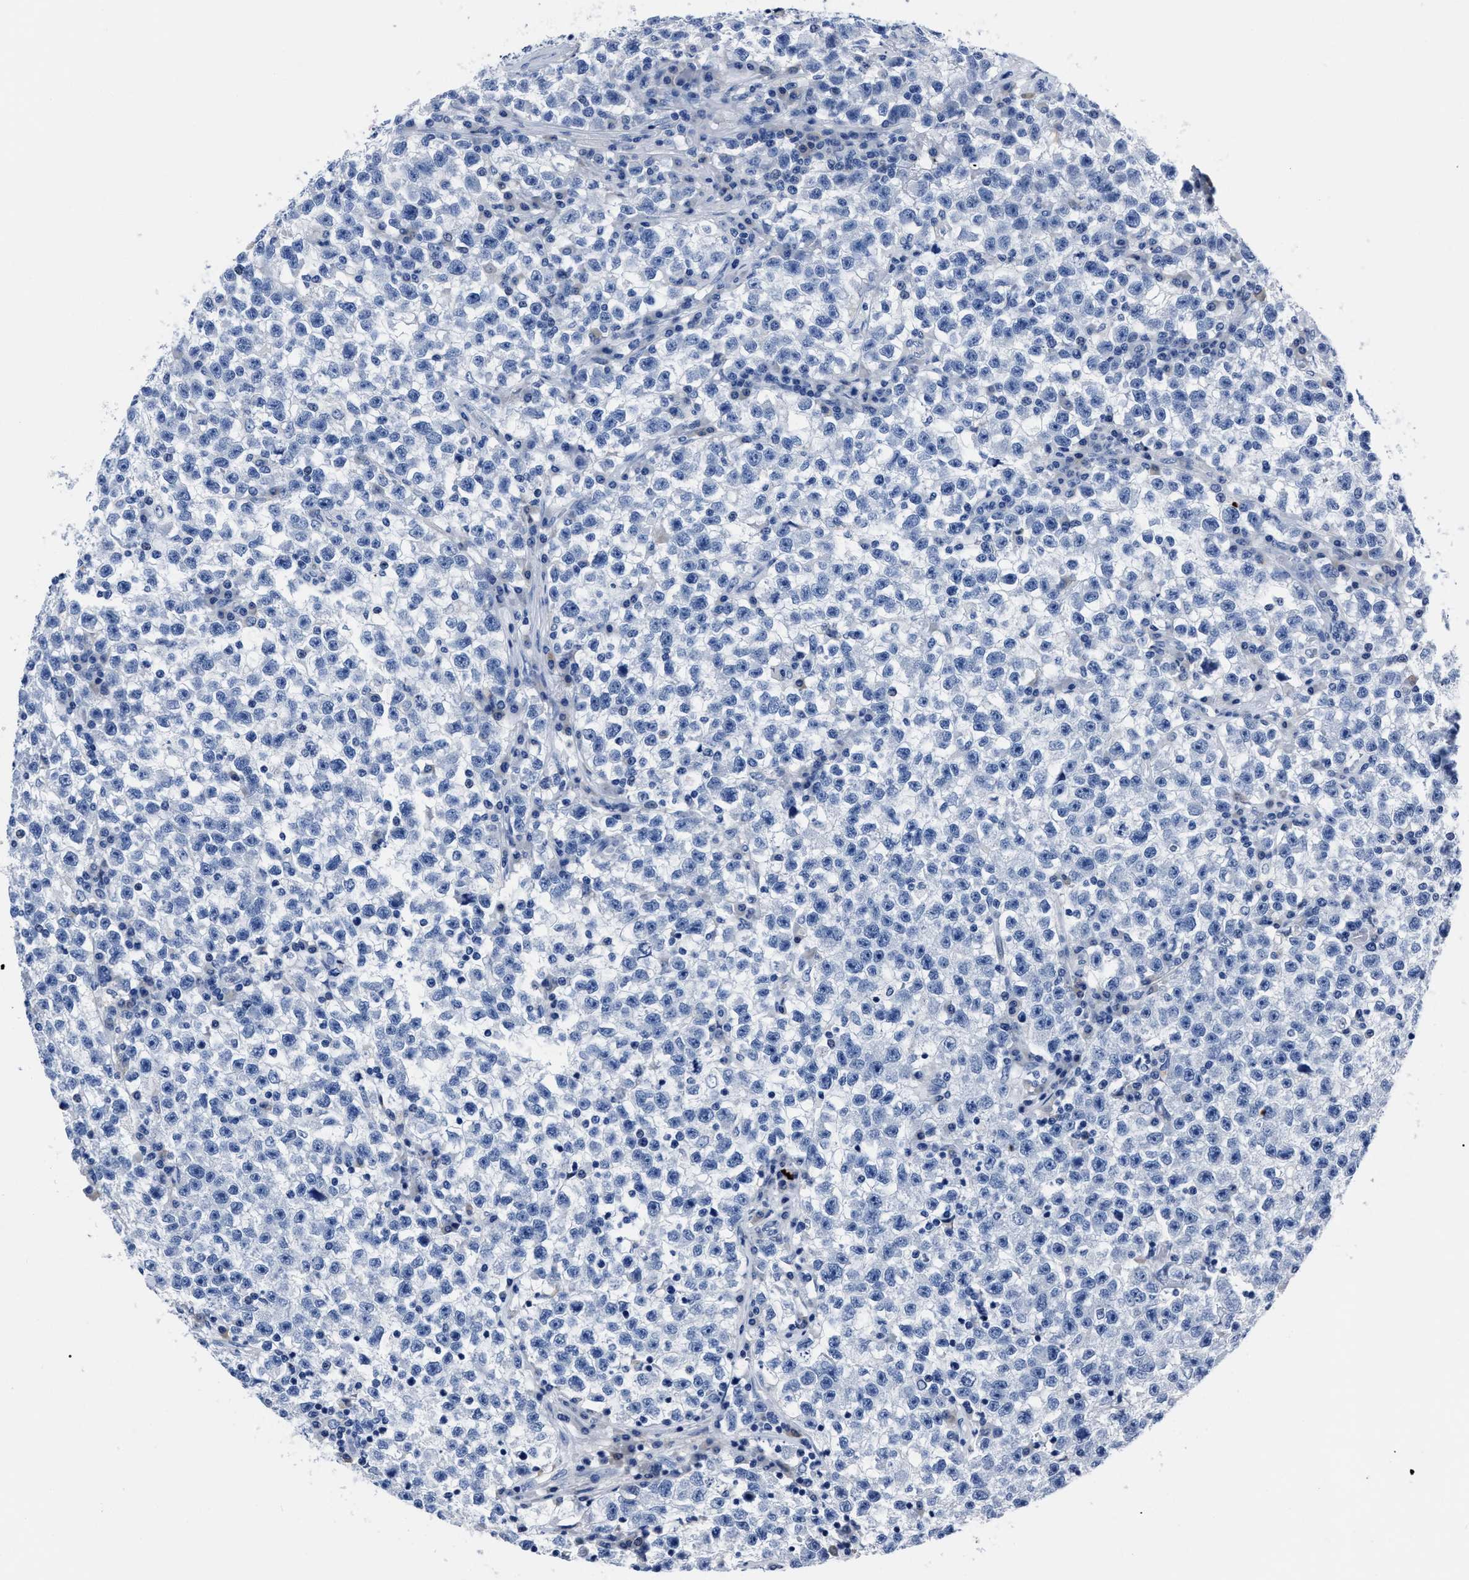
{"staining": {"intensity": "negative", "quantity": "none", "location": "none"}, "tissue": "testis cancer", "cell_type": "Tumor cells", "image_type": "cancer", "snomed": [{"axis": "morphology", "description": "Seminoma, NOS"}, {"axis": "topography", "description": "Testis"}], "caption": "The photomicrograph displays no staining of tumor cells in testis cancer.", "gene": "MOV10L1", "patient": {"sex": "male", "age": 22}}